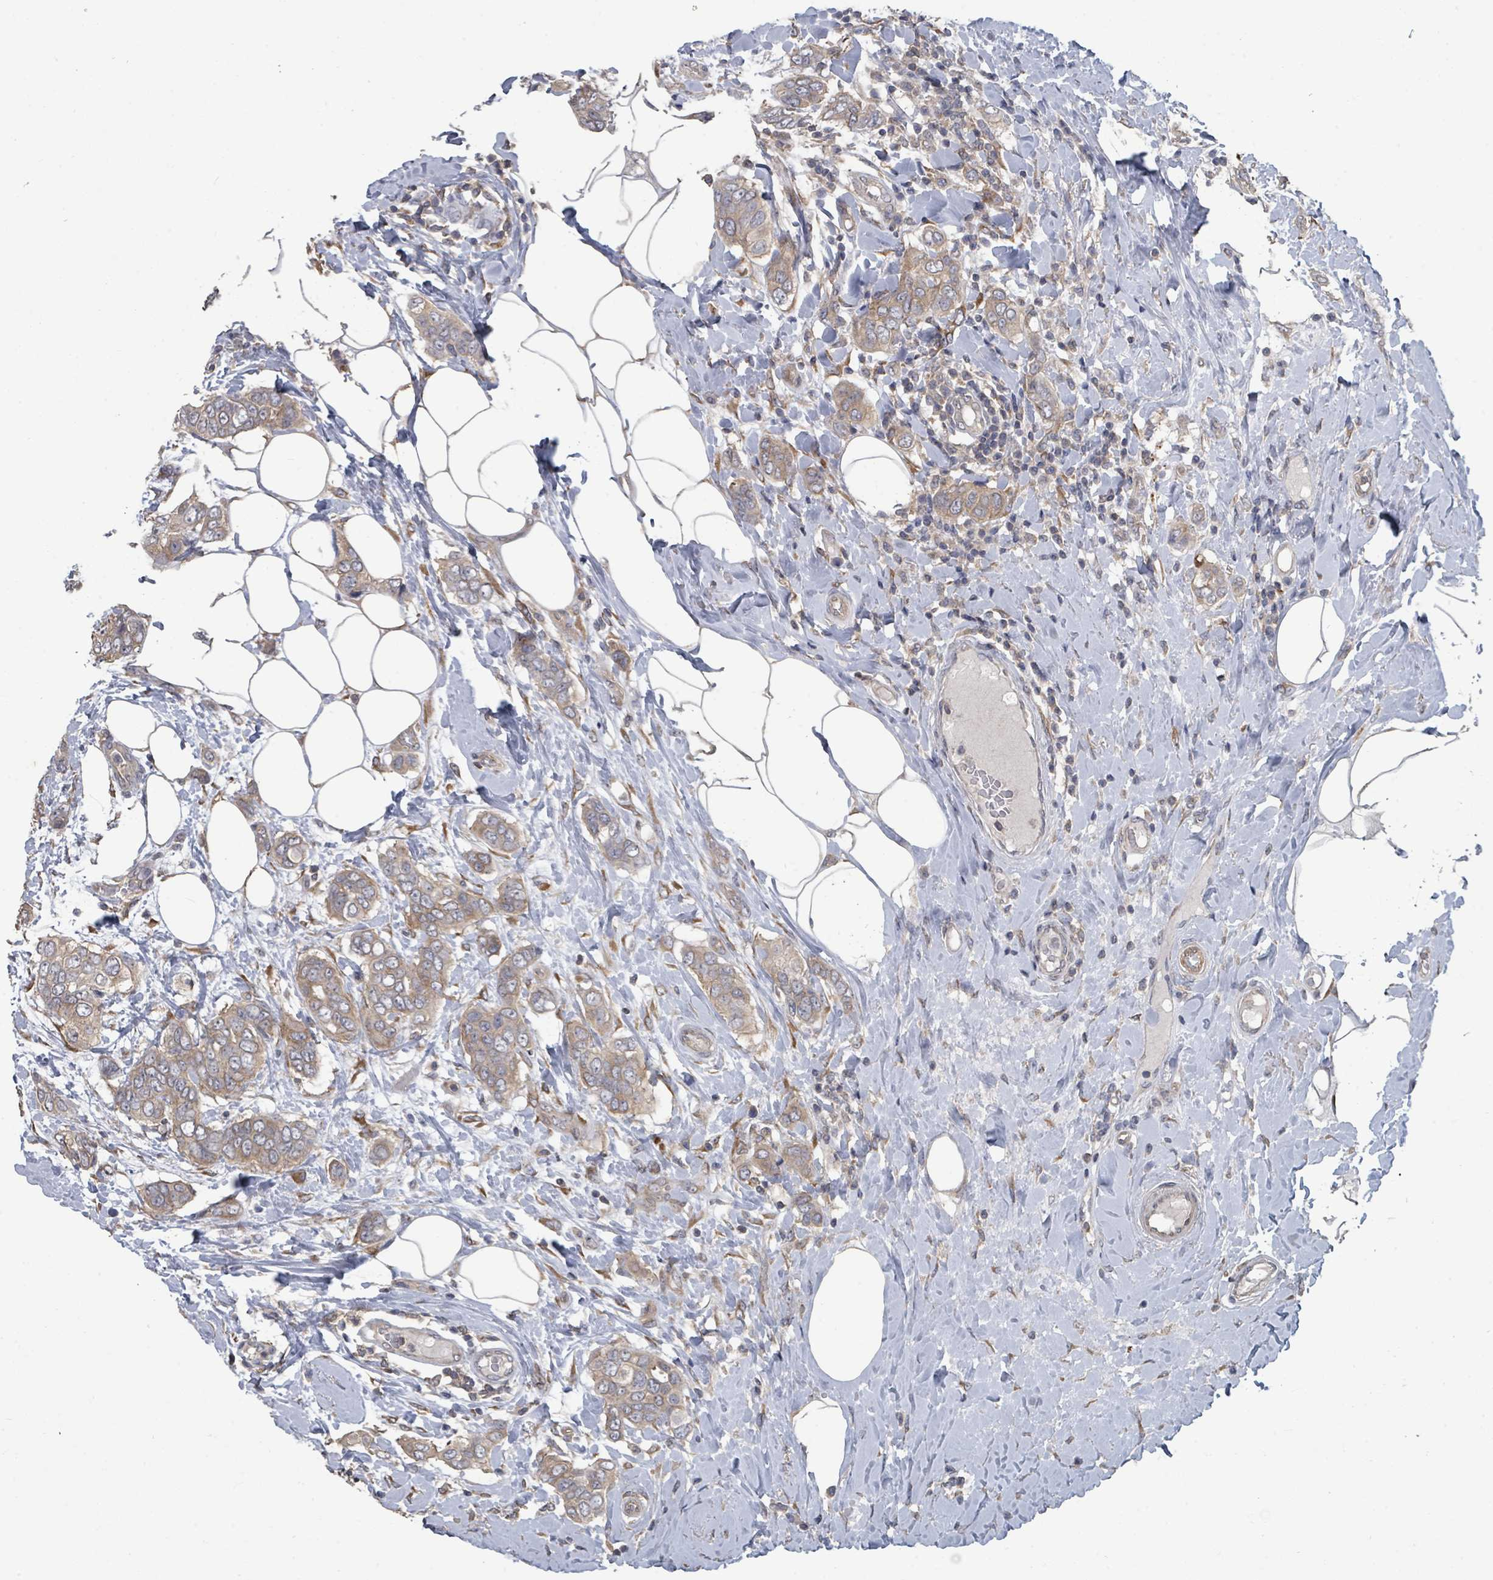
{"staining": {"intensity": "moderate", "quantity": ">75%", "location": "cytoplasmic/membranous"}, "tissue": "breast cancer", "cell_type": "Tumor cells", "image_type": "cancer", "snomed": [{"axis": "morphology", "description": "Lobular carcinoma"}, {"axis": "topography", "description": "Breast"}], "caption": "IHC (DAB) staining of breast lobular carcinoma shows moderate cytoplasmic/membranous protein staining in approximately >75% of tumor cells.", "gene": "SLC9A7", "patient": {"sex": "female", "age": 51}}